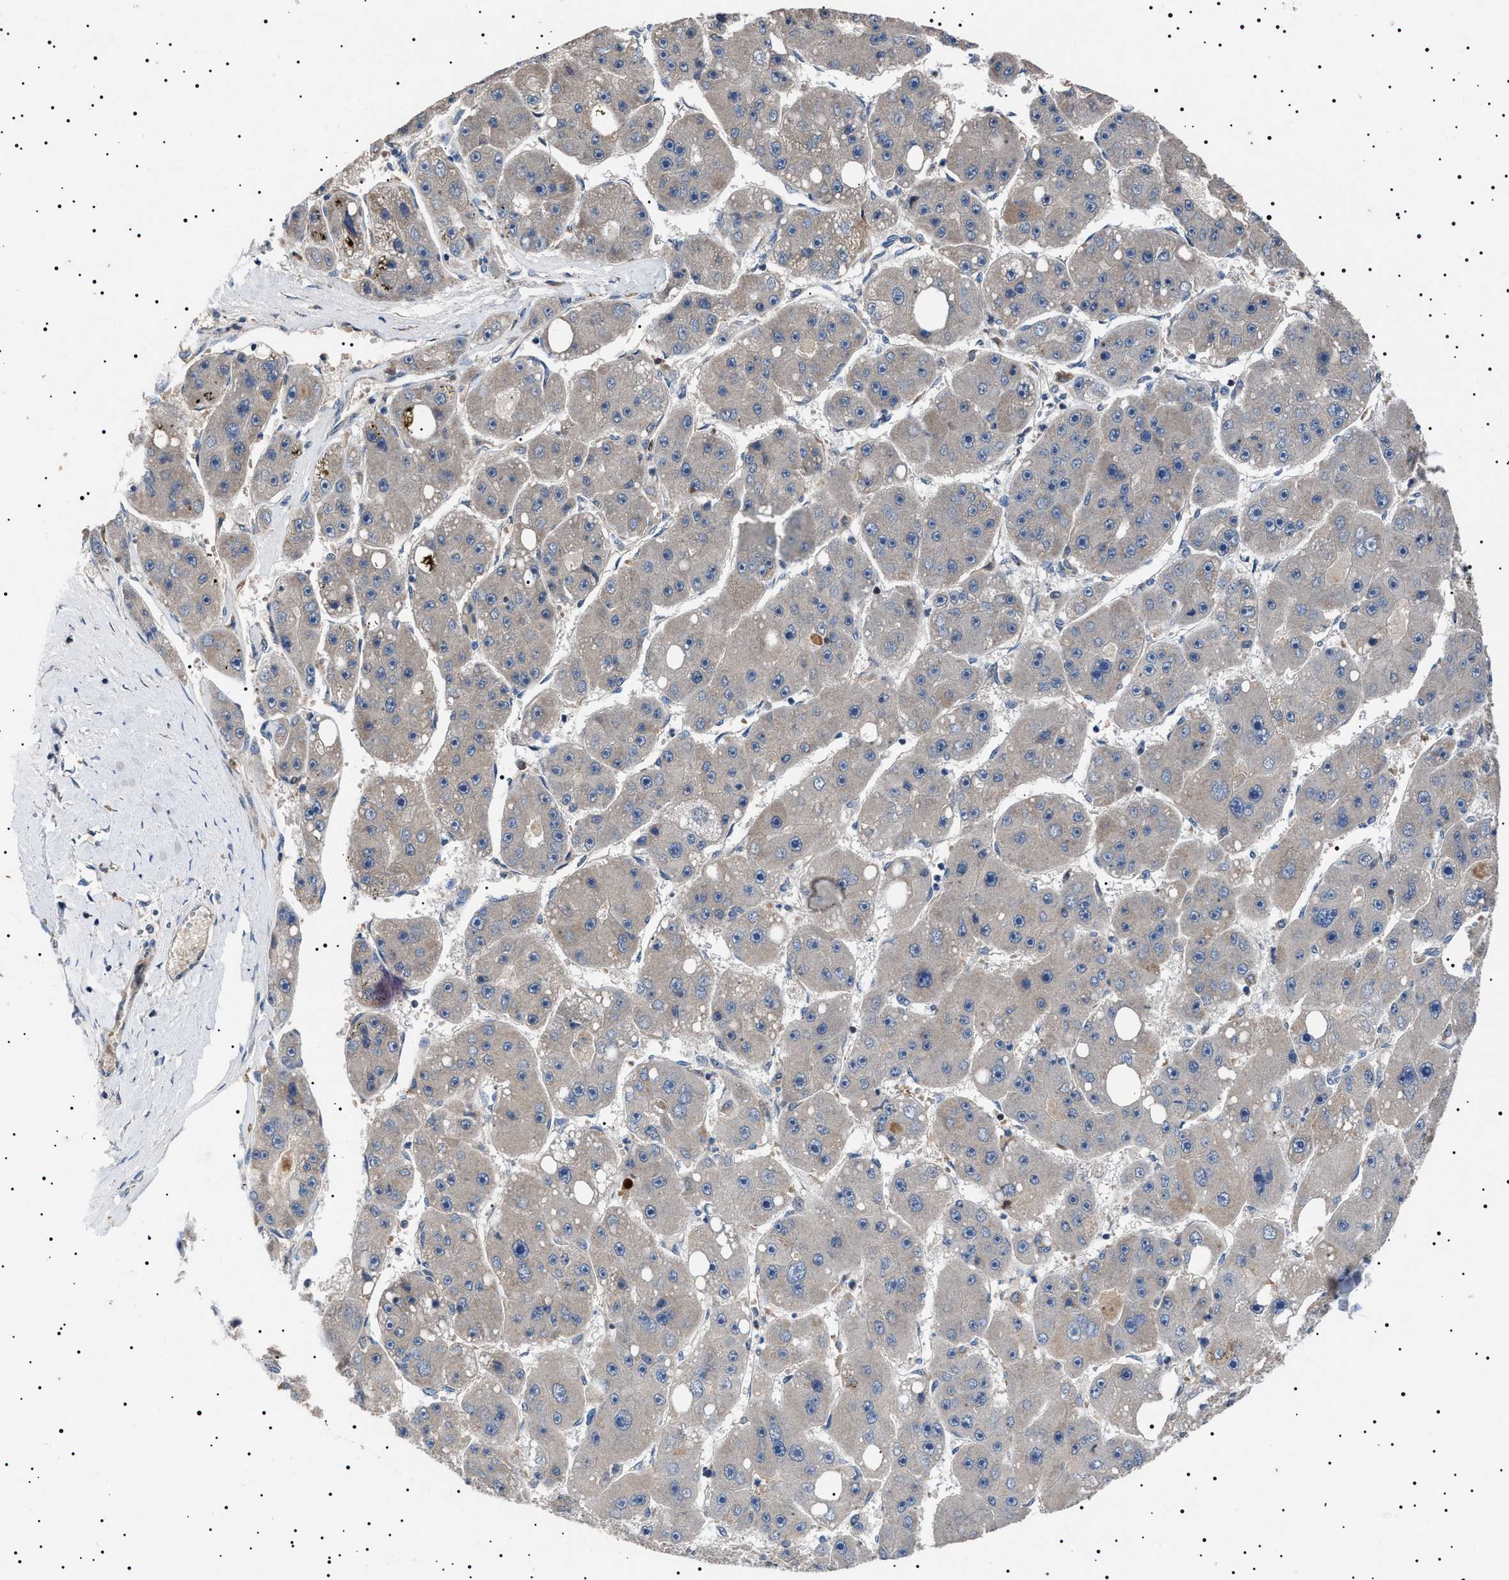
{"staining": {"intensity": "negative", "quantity": "none", "location": "none"}, "tissue": "liver cancer", "cell_type": "Tumor cells", "image_type": "cancer", "snomed": [{"axis": "morphology", "description": "Carcinoma, Hepatocellular, NOS"}, {"axis": "topography", "description": "Liver"}], "caption": "This is a image of immunohistochemistry staining of liver hepatocellular carcinoma, which shows no positivity in tumor cells.", "gene": "PTRH1", "patient": {"sex": "female", "age": 61}}